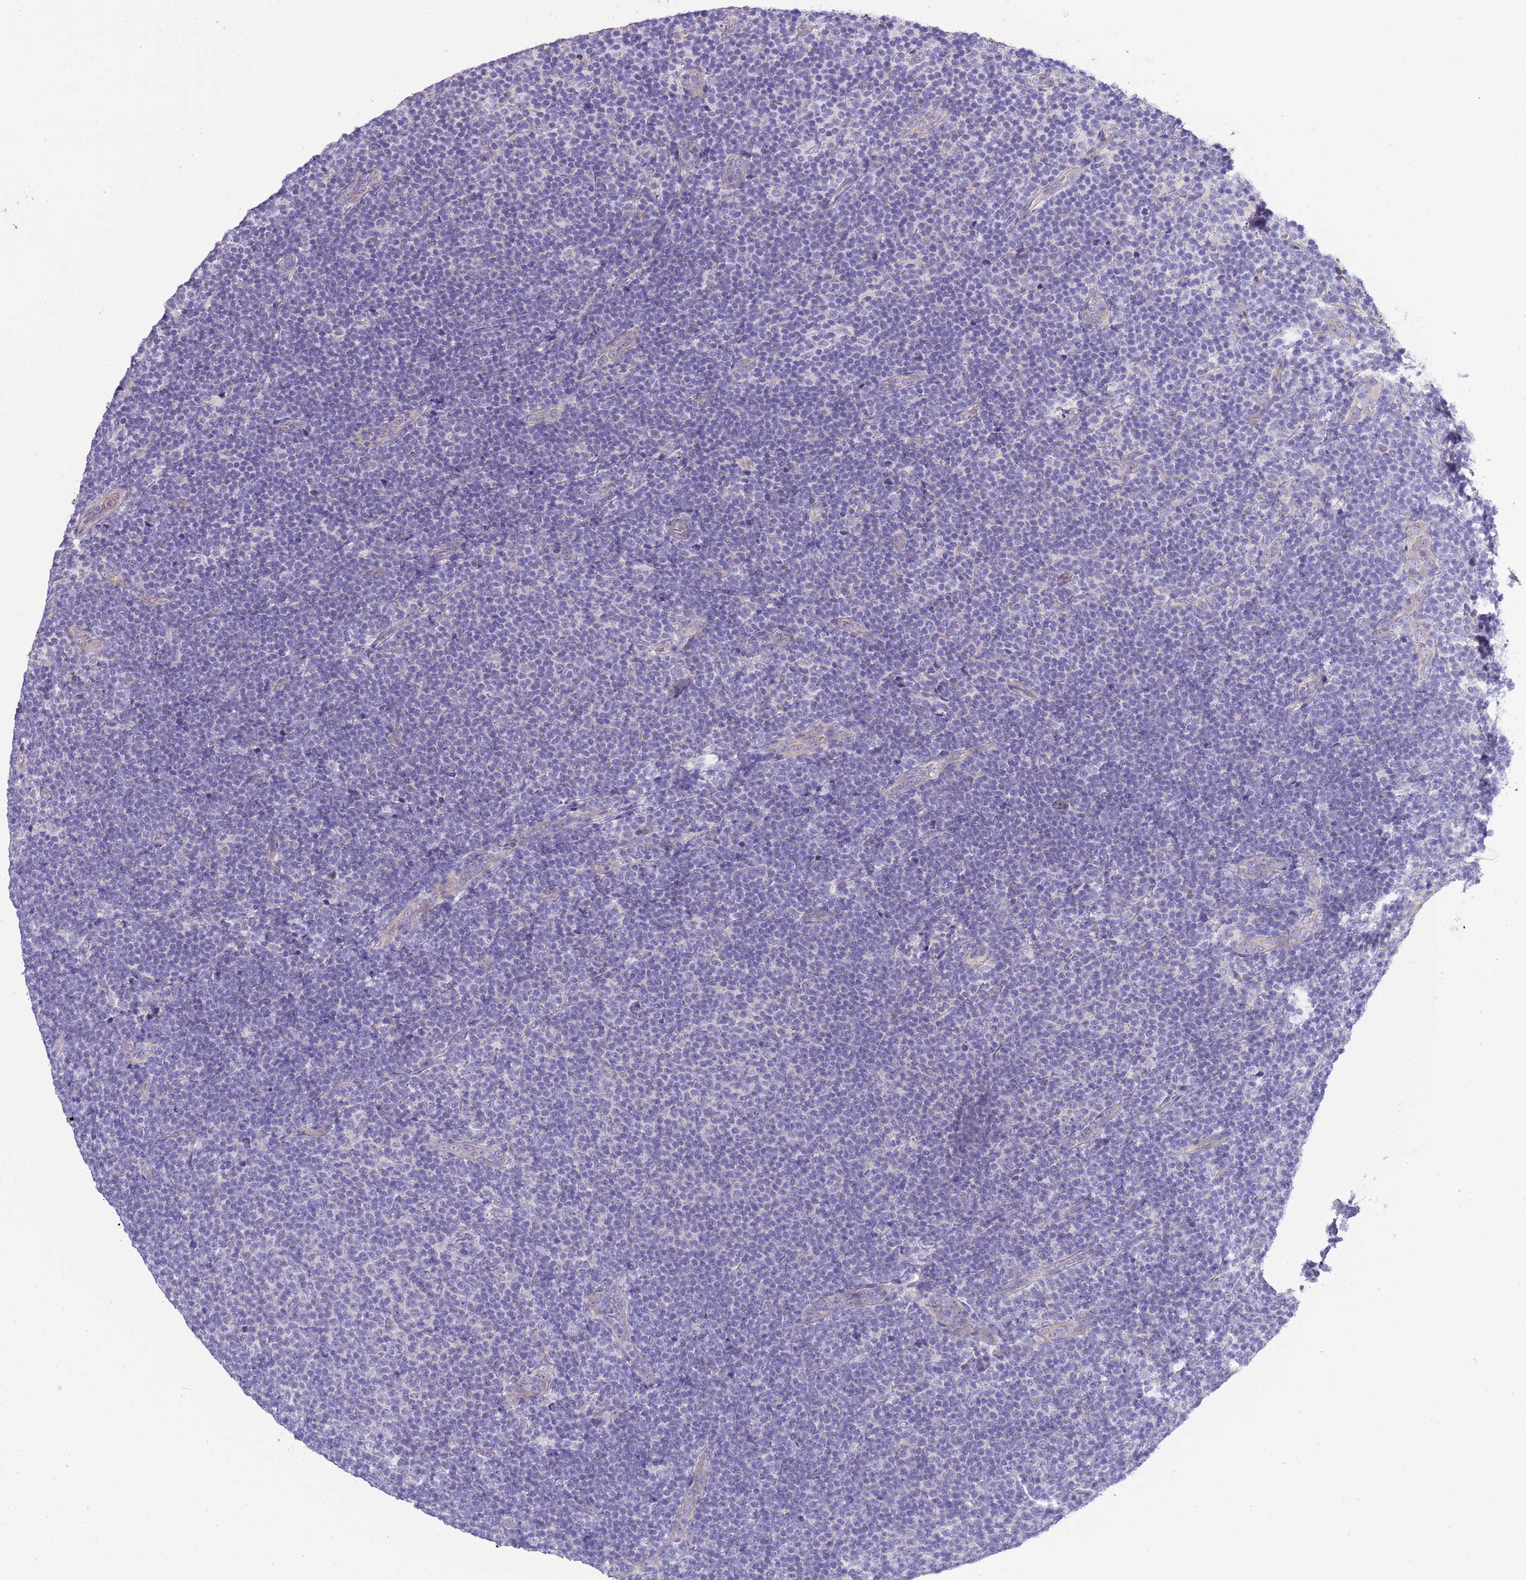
{"staining": {"intensity": "negative", "quantity": "none", "location": "none"}, "tissue": "lymphoma", "cell_type": "Tumor cells", "image_type": "cancer", "snomed": [{"axis": "morphology", "description": "Malignant lymphoma, non-Hodgkin's type, Low grade"}, {"axis": "topography", "description": "Lymph node"}], "caption": "Tumor cells show no significant protein expression in lymphoma.", "gene": "RIPPLY2", "patient": {"sex": "male", "age": 66}}